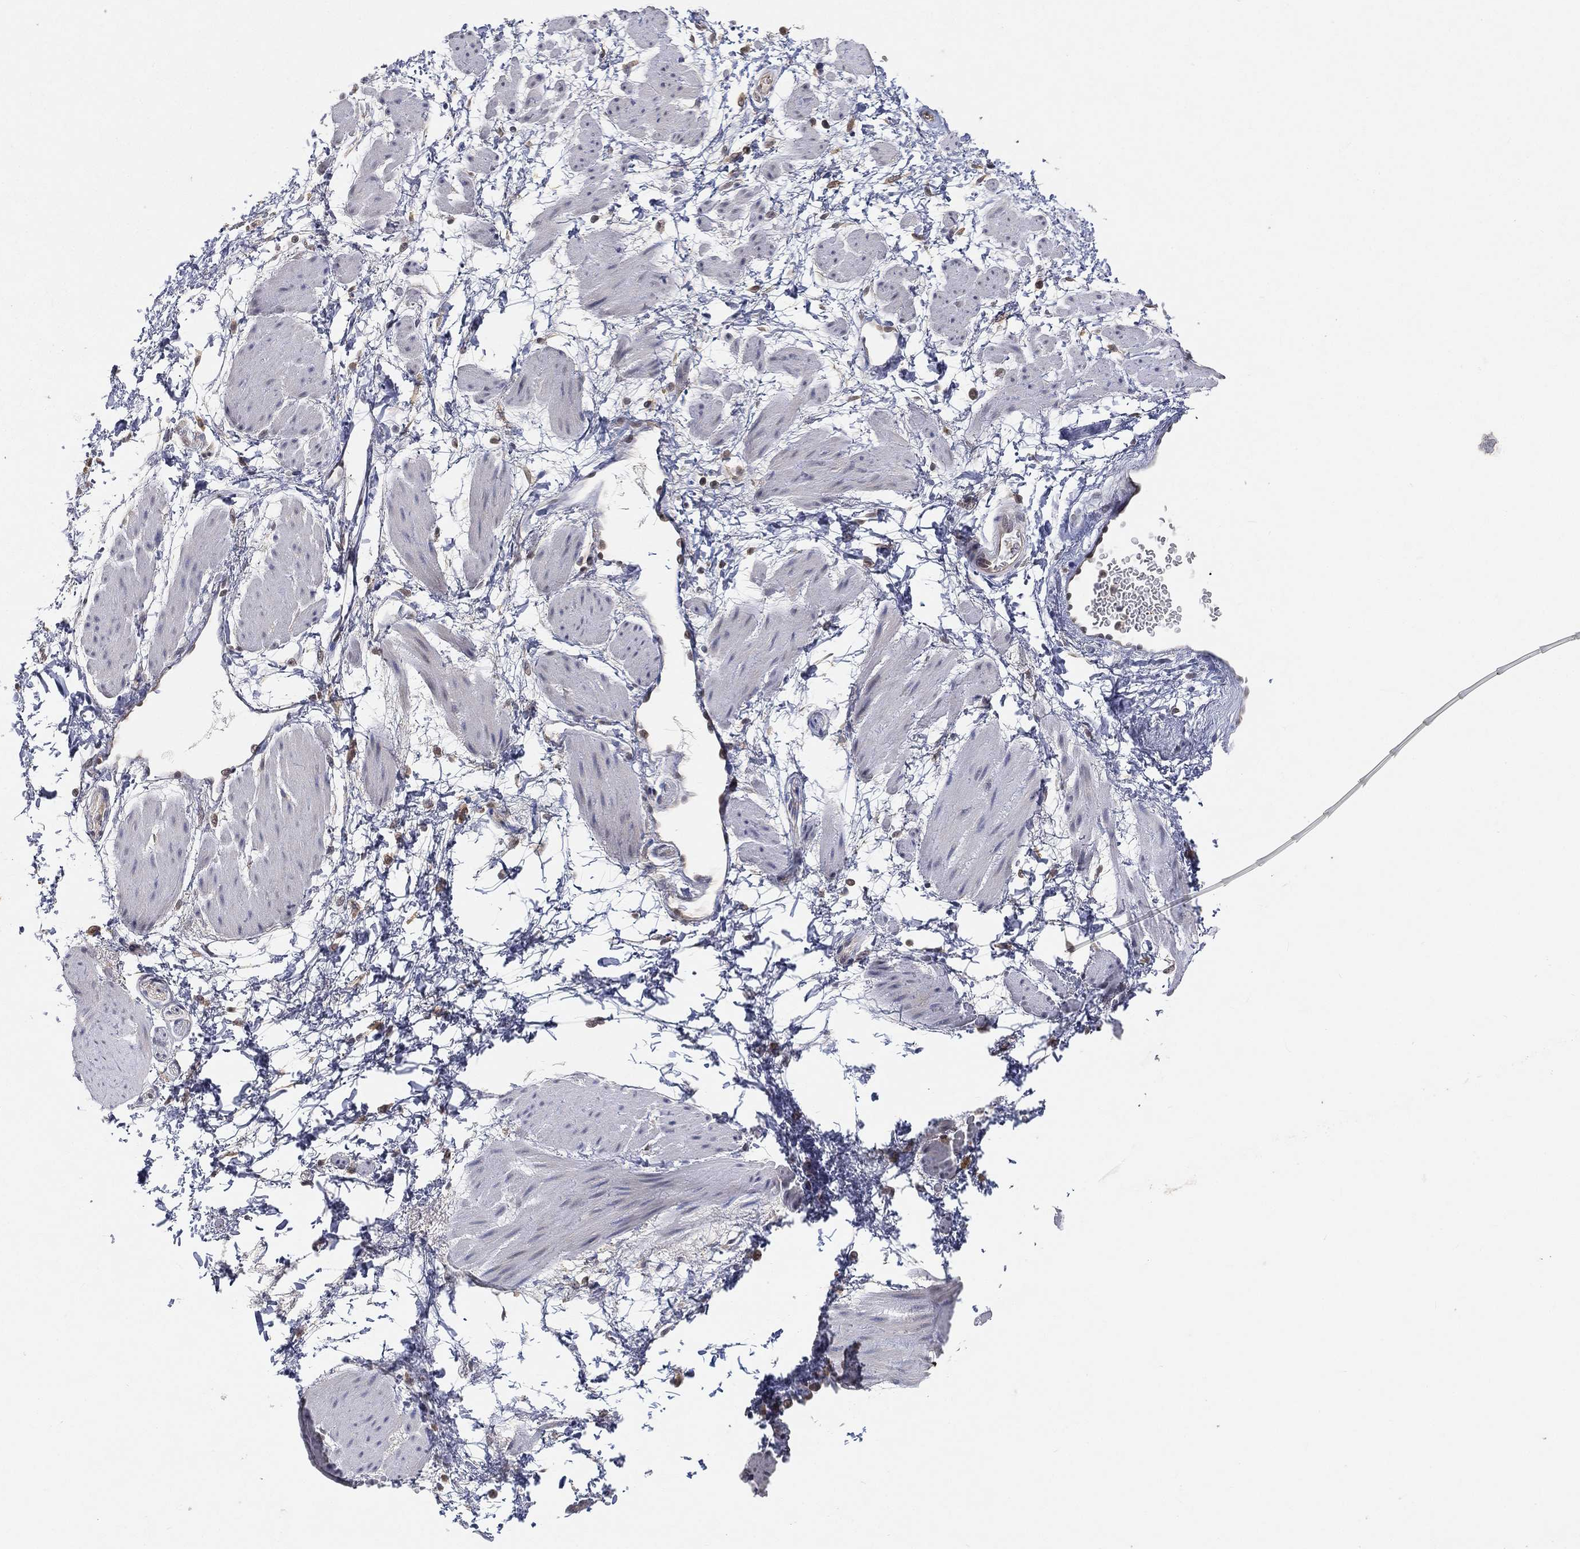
{"staining": {"intensity": "negative", "quantity": "none", "location": "none"}, "tissue": "skin", "cell_type": "Epidermal cells", "image_type": "normal", "snomed": [{"axis": "morphology", "description": "Normal tissue, NOS"}, {"axis": "topography", "description": "Anal"}], "caption": "Benign skin was stained to show a protein in brown. There is no significant expression in epidermal cells. (Brightfield microscopy of DAB immunohistochemistry at high magnification).", "gene": "MAPK1", "patient": {"sex": "male", "age": 53}}